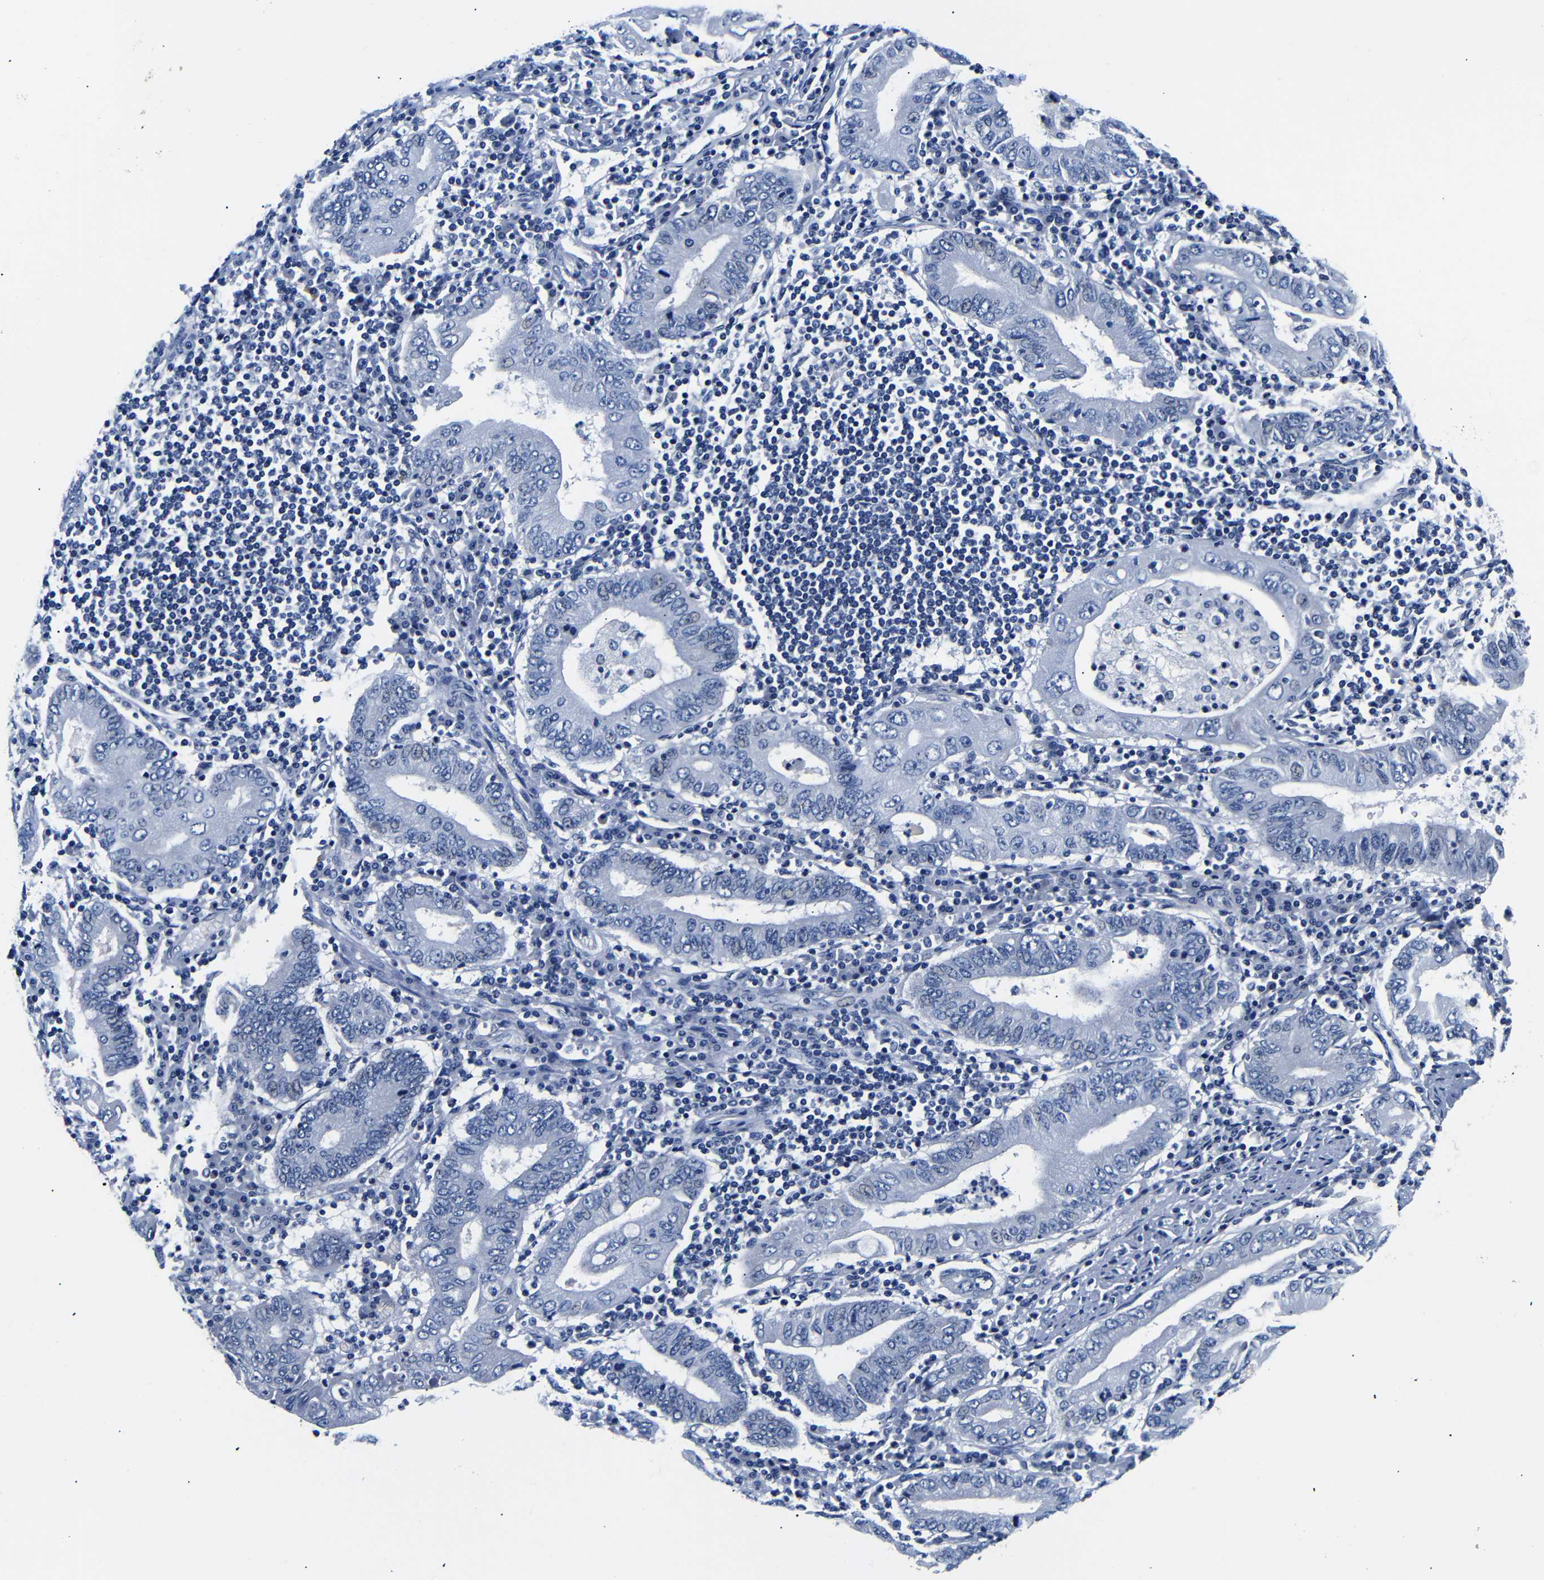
{"staining": {"intensity": "negative", "quantity": "none", "location": "none"}, "tissue": "stomach cancer", "cell_type": "Tumor cells", "image_type": "cancer", "snomed": [{"axis": "morphology", "description": "Normal tissue, NOS"}, {"axis": "morphology", "description": "Adenocarcinoma, NOS"}, {"axis": "topography", "description": "Esophagus"}, {"axis": "topography", "description": "Stomach, upper"}, {"axis": "topography", "description": "Peripheral nerve tissue"}], "caption": "The IHC image has no significant positivity in tumor cells of stomach cancer tissue.", "gene": "GAP43", "patient": {"sex": "male", "age": 62}}